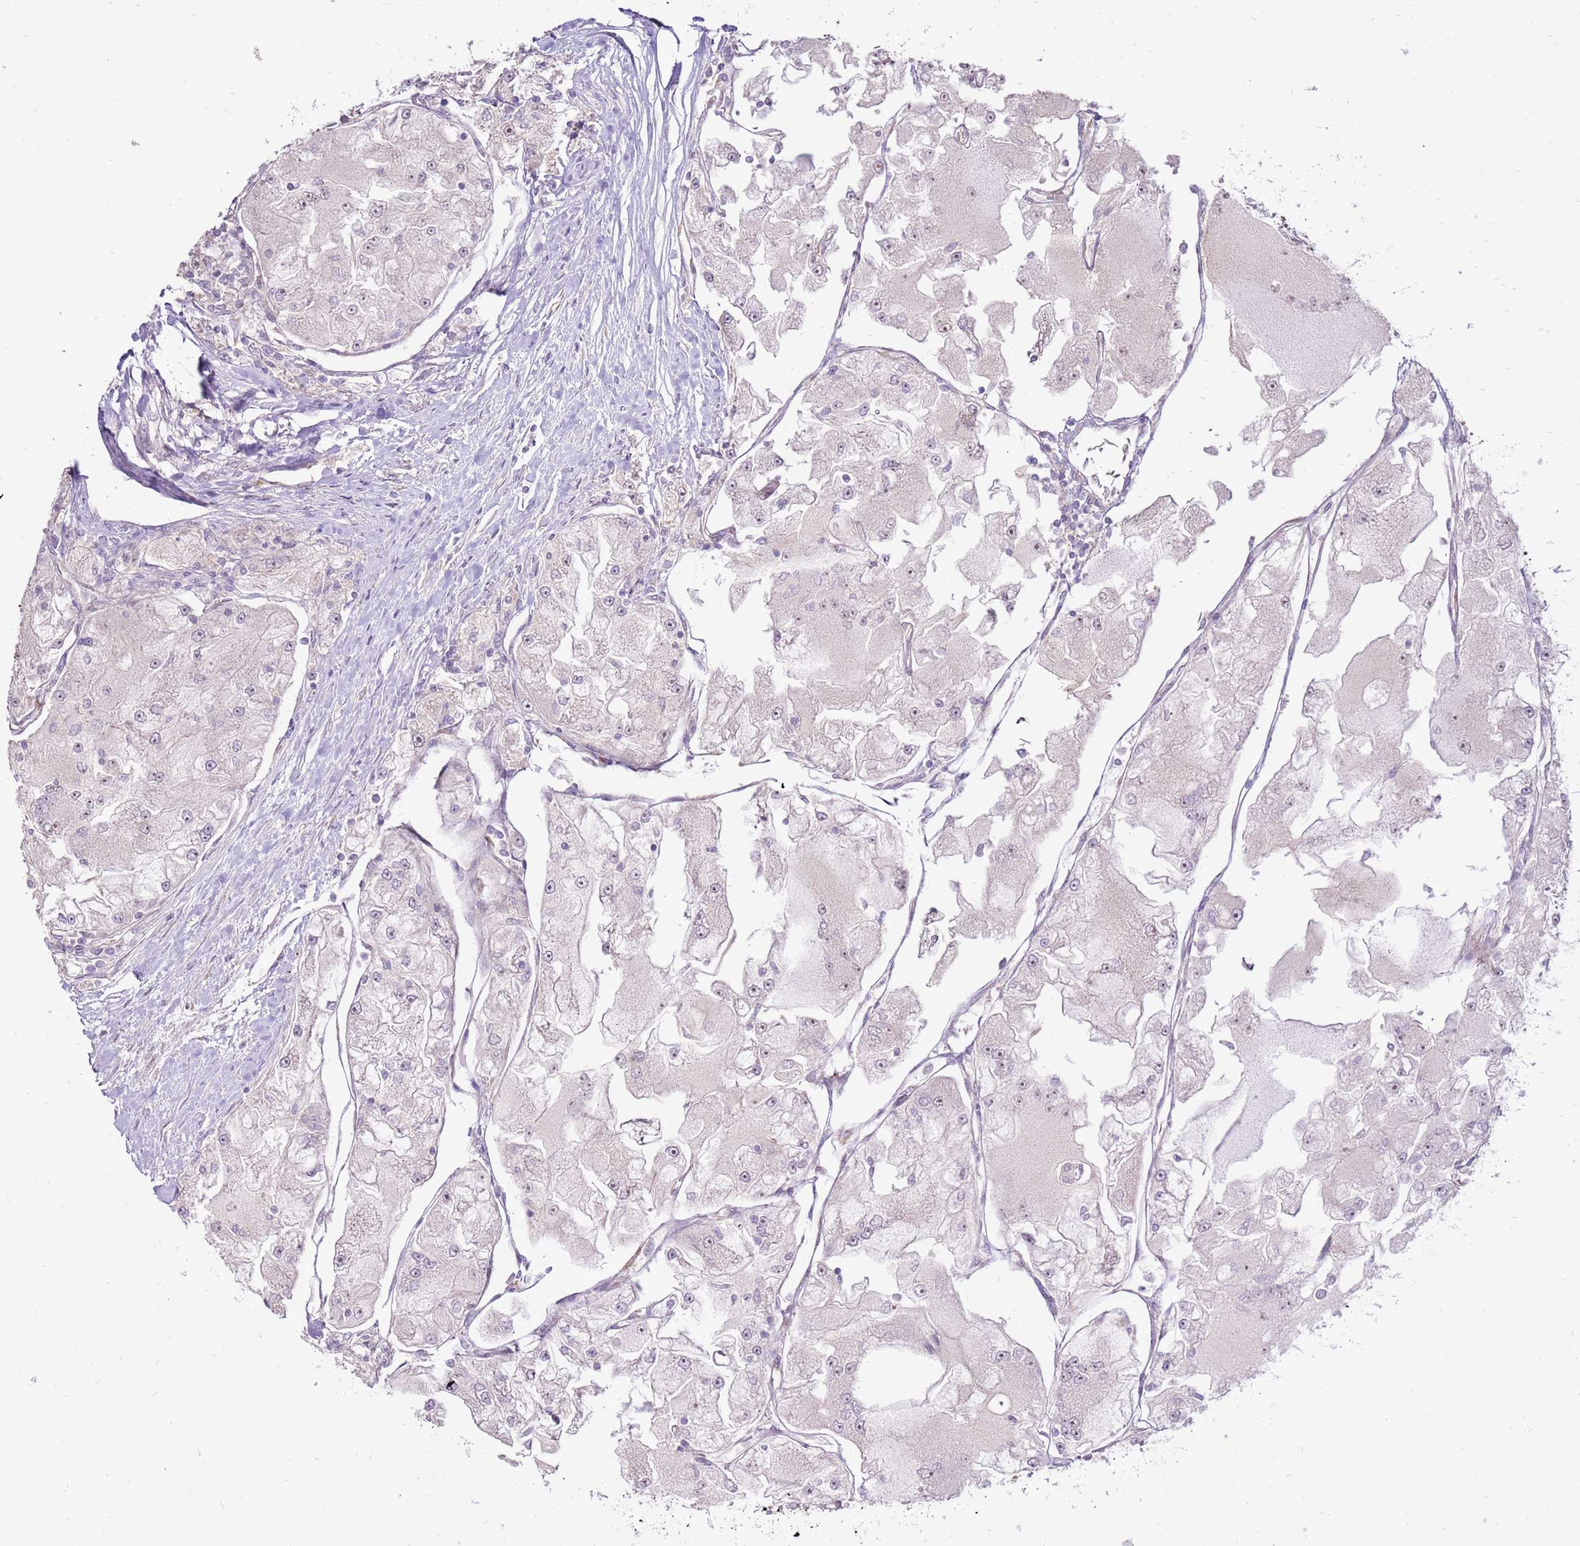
{"staining": {"intensity": "negative", "quantity": "none", "location": "none"}, "tissue": "renal cancer", "cell_type": "Tumor cells", "image_type": "cancer", "snomed": [{"axis": "morphology", "description": "Adenocarcinoma, NOS"}, {"axis": "topography", "description": "Kidney"}], "caption": "This is a histopathology image of immunohistochemistry staining of adenocarcinoma (renal), which shows no staining in tumor cells.", "gene": "UGGT2", "patient": {"sex": "female", "age": 72}}